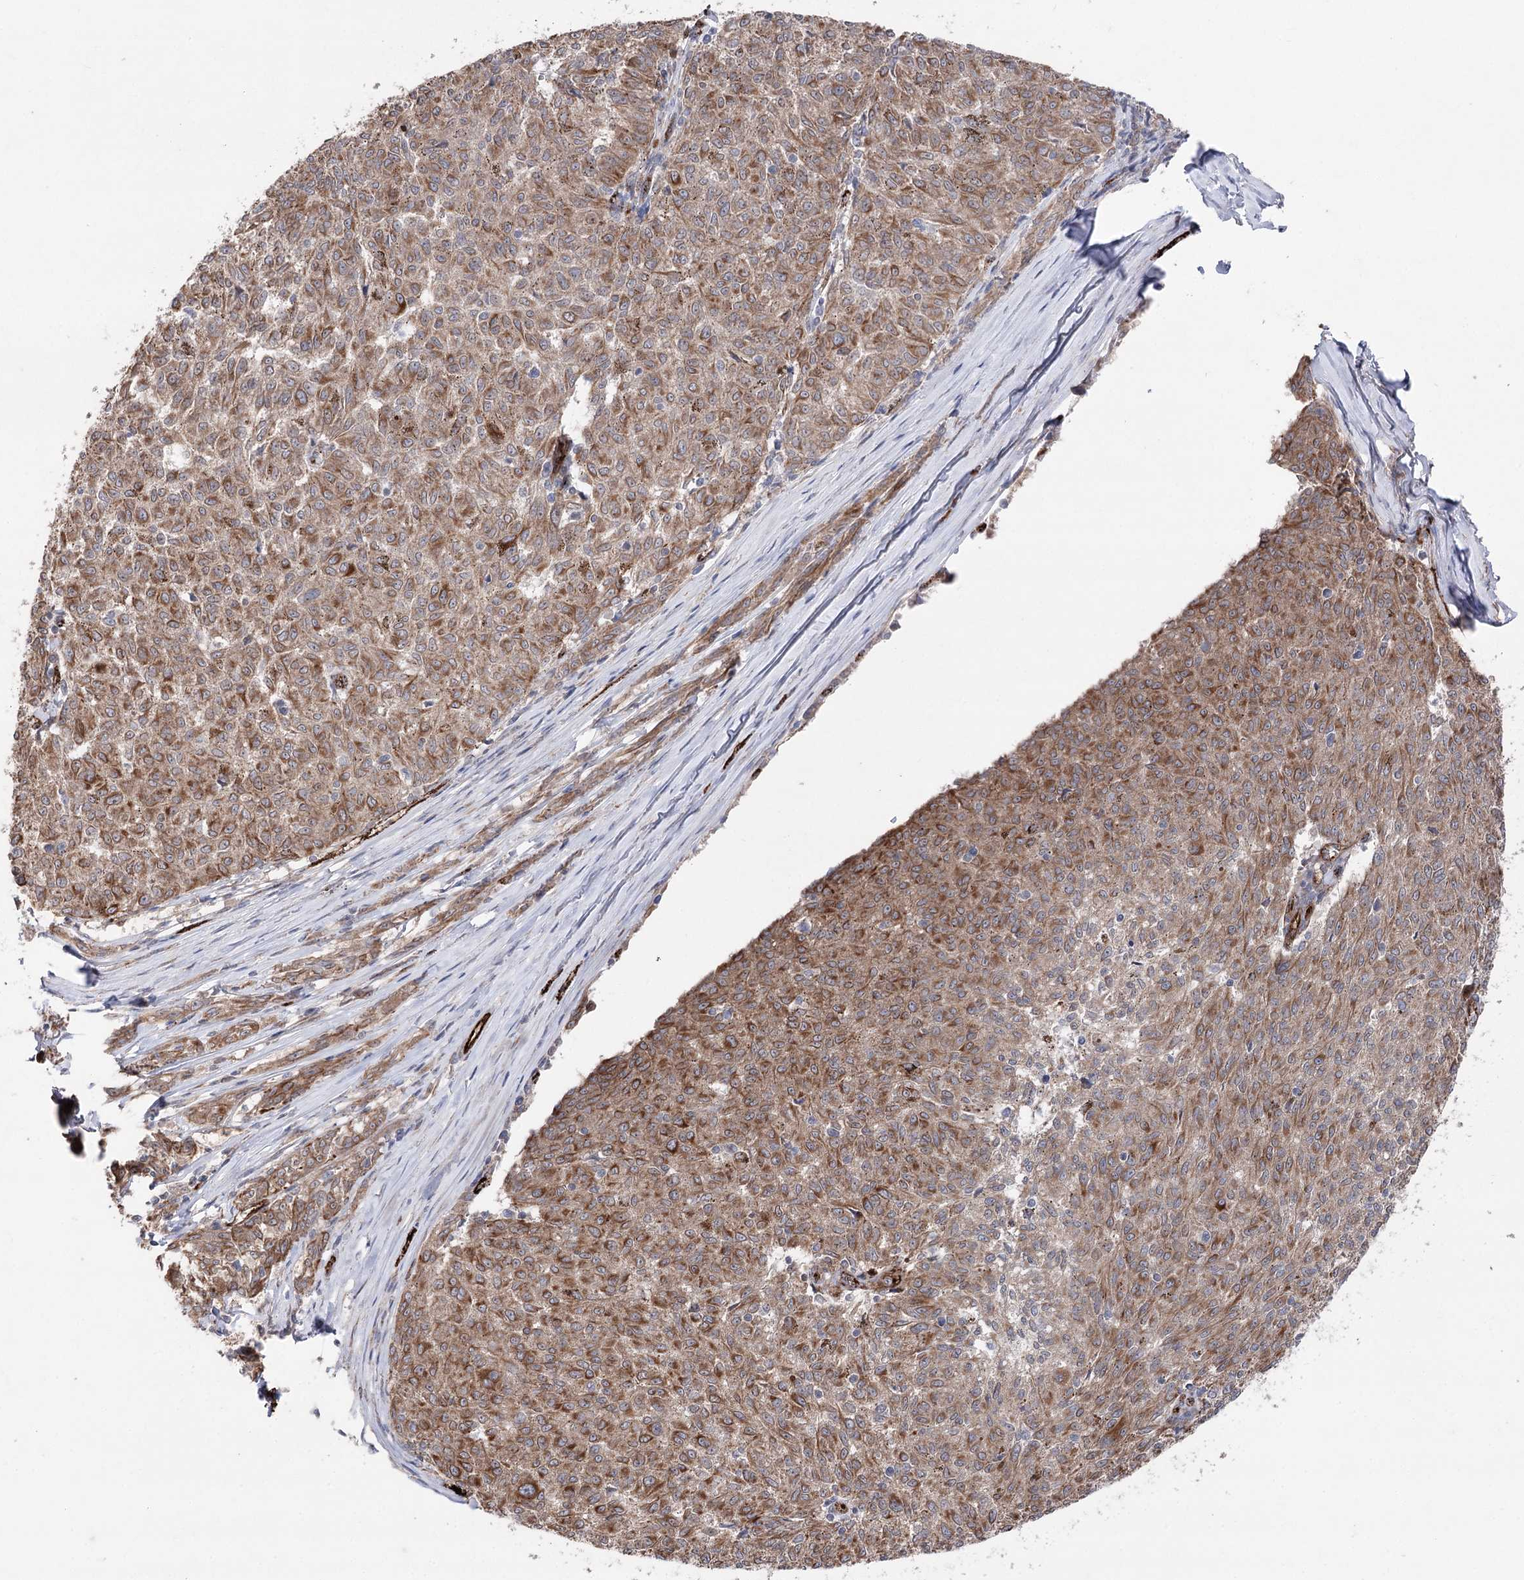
{"staining": {"intensity": "moderate", "quantity": ">75%", "location": "cytoplasmic/membranous"}, "tissue": "melanoma", "cell_type": "Tumor cells", "image_type": "cancer", "snomed": [{"axis": "morphology", "description": "Malignant melanoma, NOS"}, {"axis": "topography", "description": "Skin"}], "caption": "Protein staining displays moderate cytoplasmic/membranous positivity in approximately >75% of tumor cells in melanoma.", "gene": "MIB1", "patient": {"sex": "female", "age": 72}}